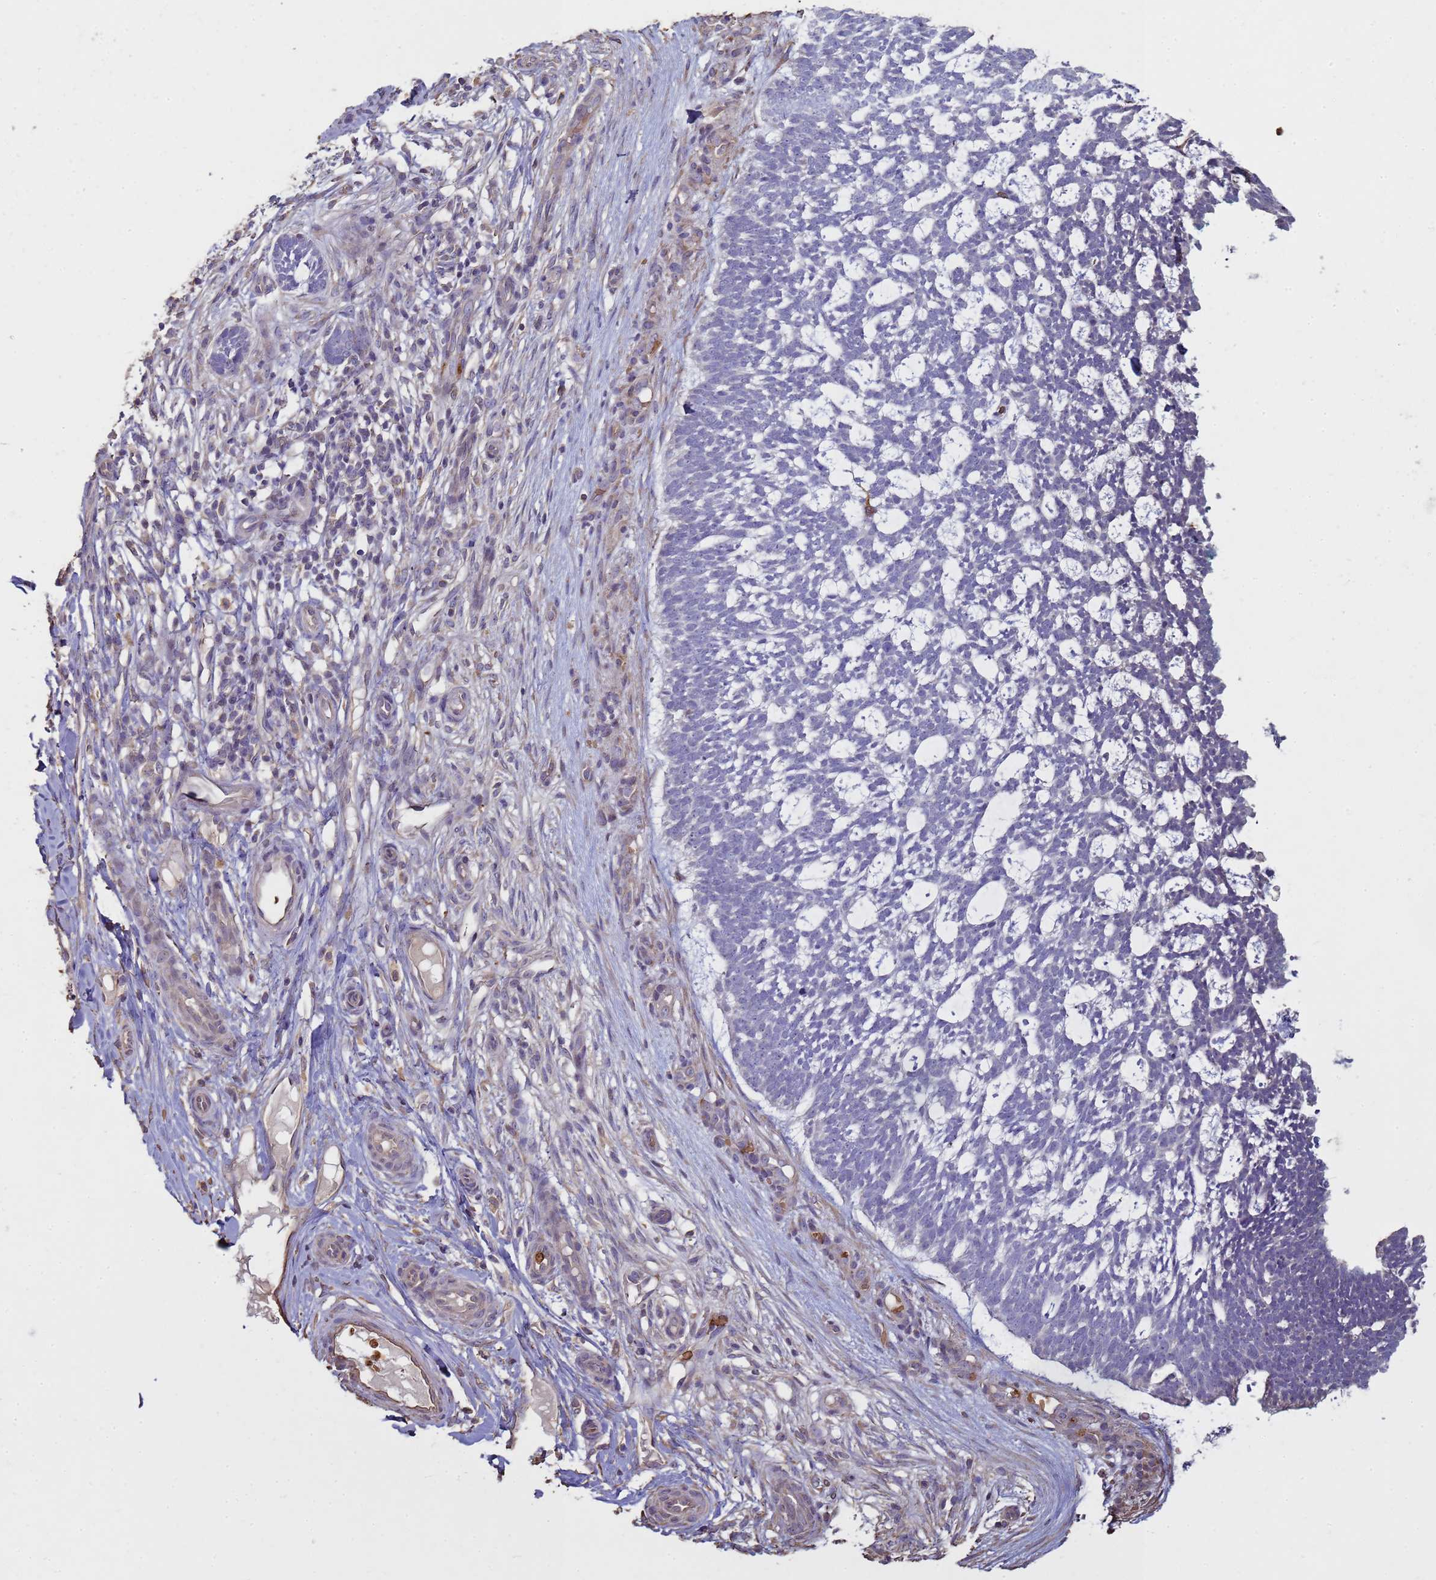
{"staining": {"intensity": "negative", "quantity": "none", "location": "none"}, "tissue": "skin cancer", "cell_type": "Tumor cells", "image_type": "cancer", "snomed": [{"axis": "morphology", "description": "Basal cell carcinoma"}, {"axis": "topography", "description": "Skin"}], "caption": "Immunohistochemical staining of human basal cell carcinoma (skin) demonstrates no significant expression in tumor cells. Nuclei are stained in blue.", "gene": "SGIP1", "patient": {"sex": "male", "age": 88}}